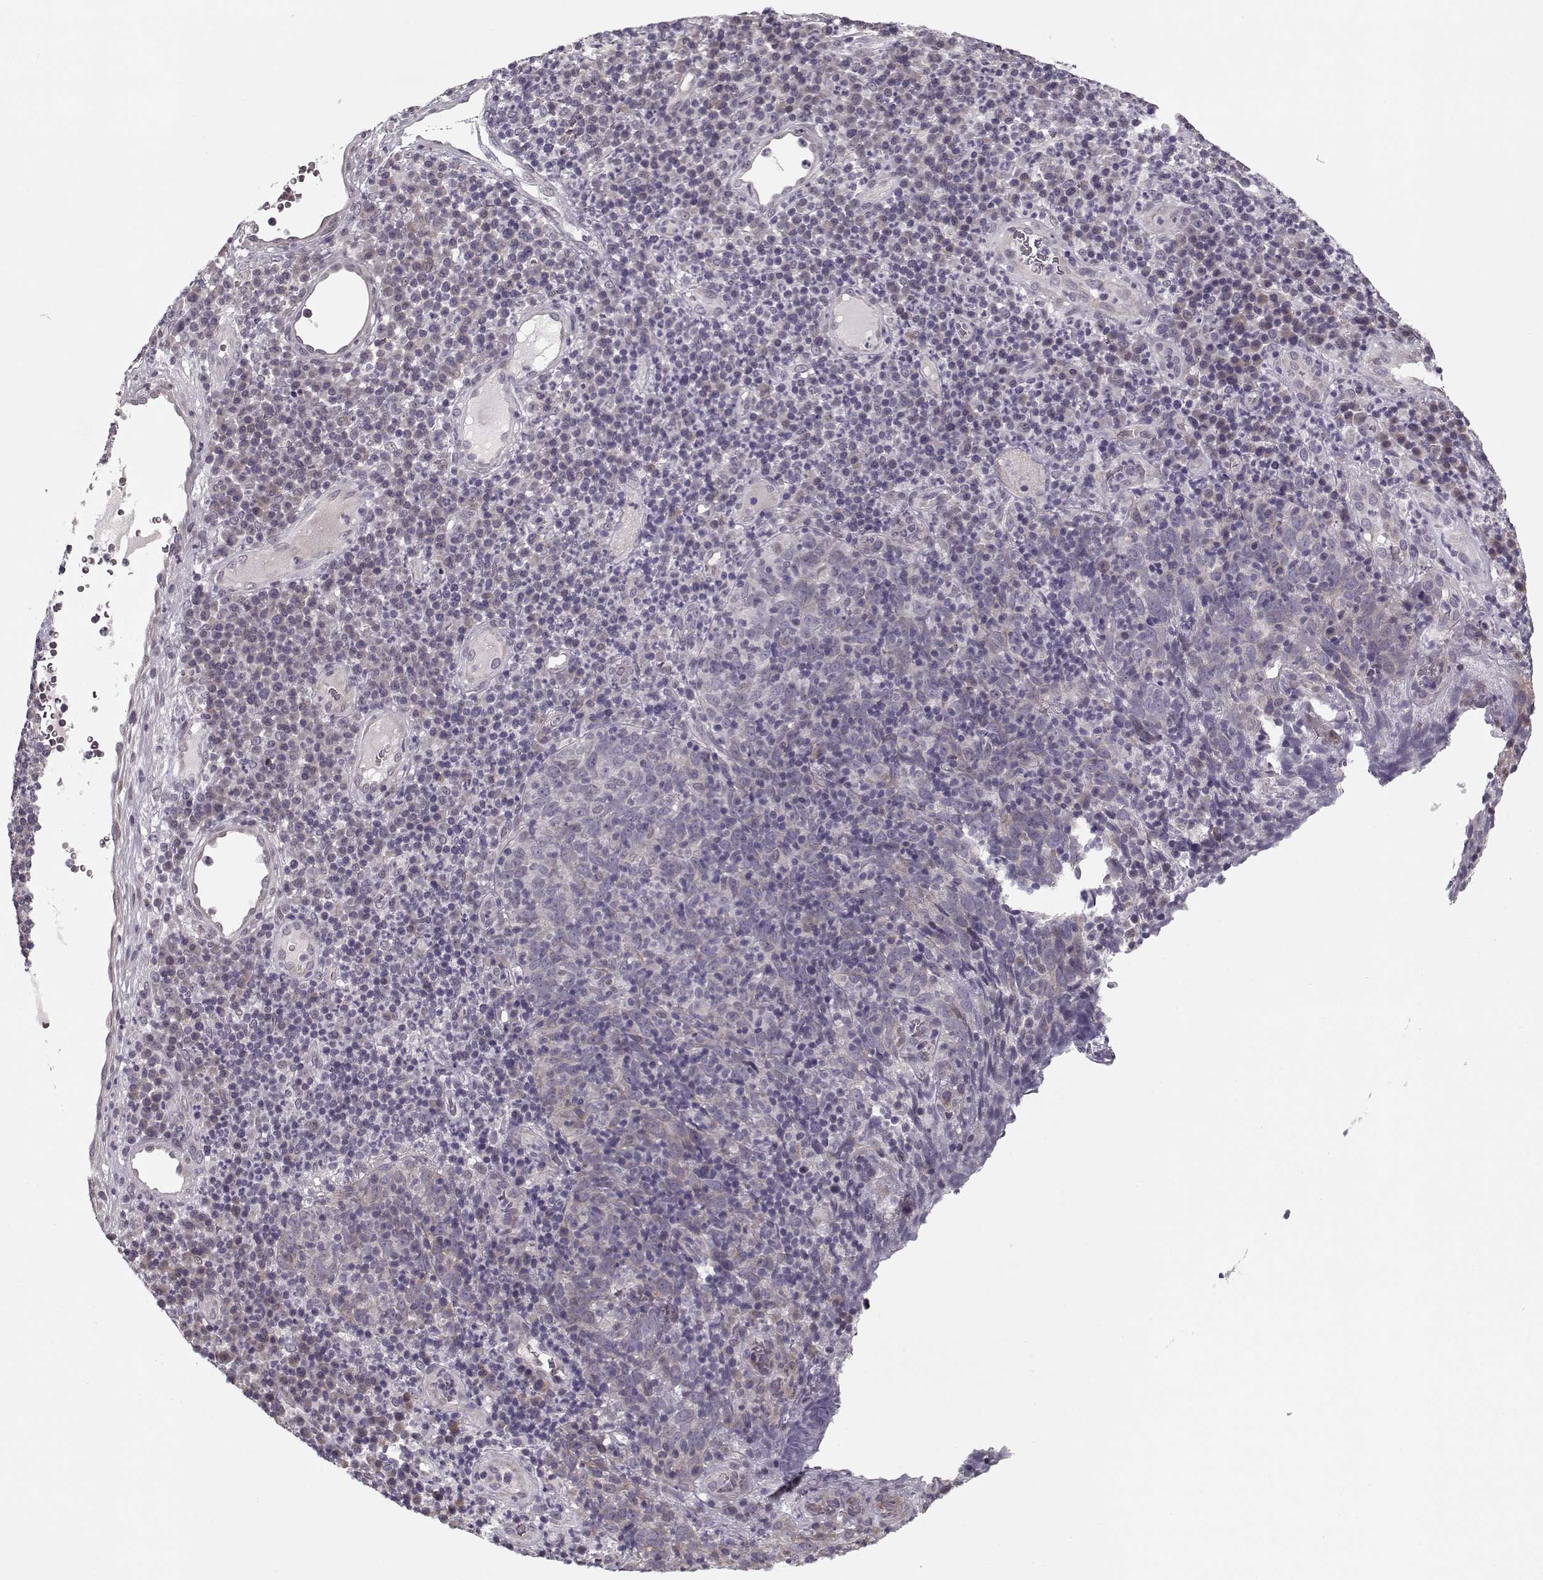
{"staining": {"intensity": "weak", "quantity": "<25%", "location": "cytoplasmic/membranous"}, "tissue": "skin cancer", "cell_type": "Tumor cells", "image_type": "cancer", "snomed": [{"axis": "morphology", "description": "Squamous cell carcinoma, NOS"}, {"axis": "topography", "description": "Skin"}, {"axis": "topography", "description": "Anal"}], "caption": "Immunohistochemistry of human skin squamous cell carcinoma reveals no expression in tumor cells.", "gene": "DNAI3", "patient": {"sex": "female", "age": 51}}